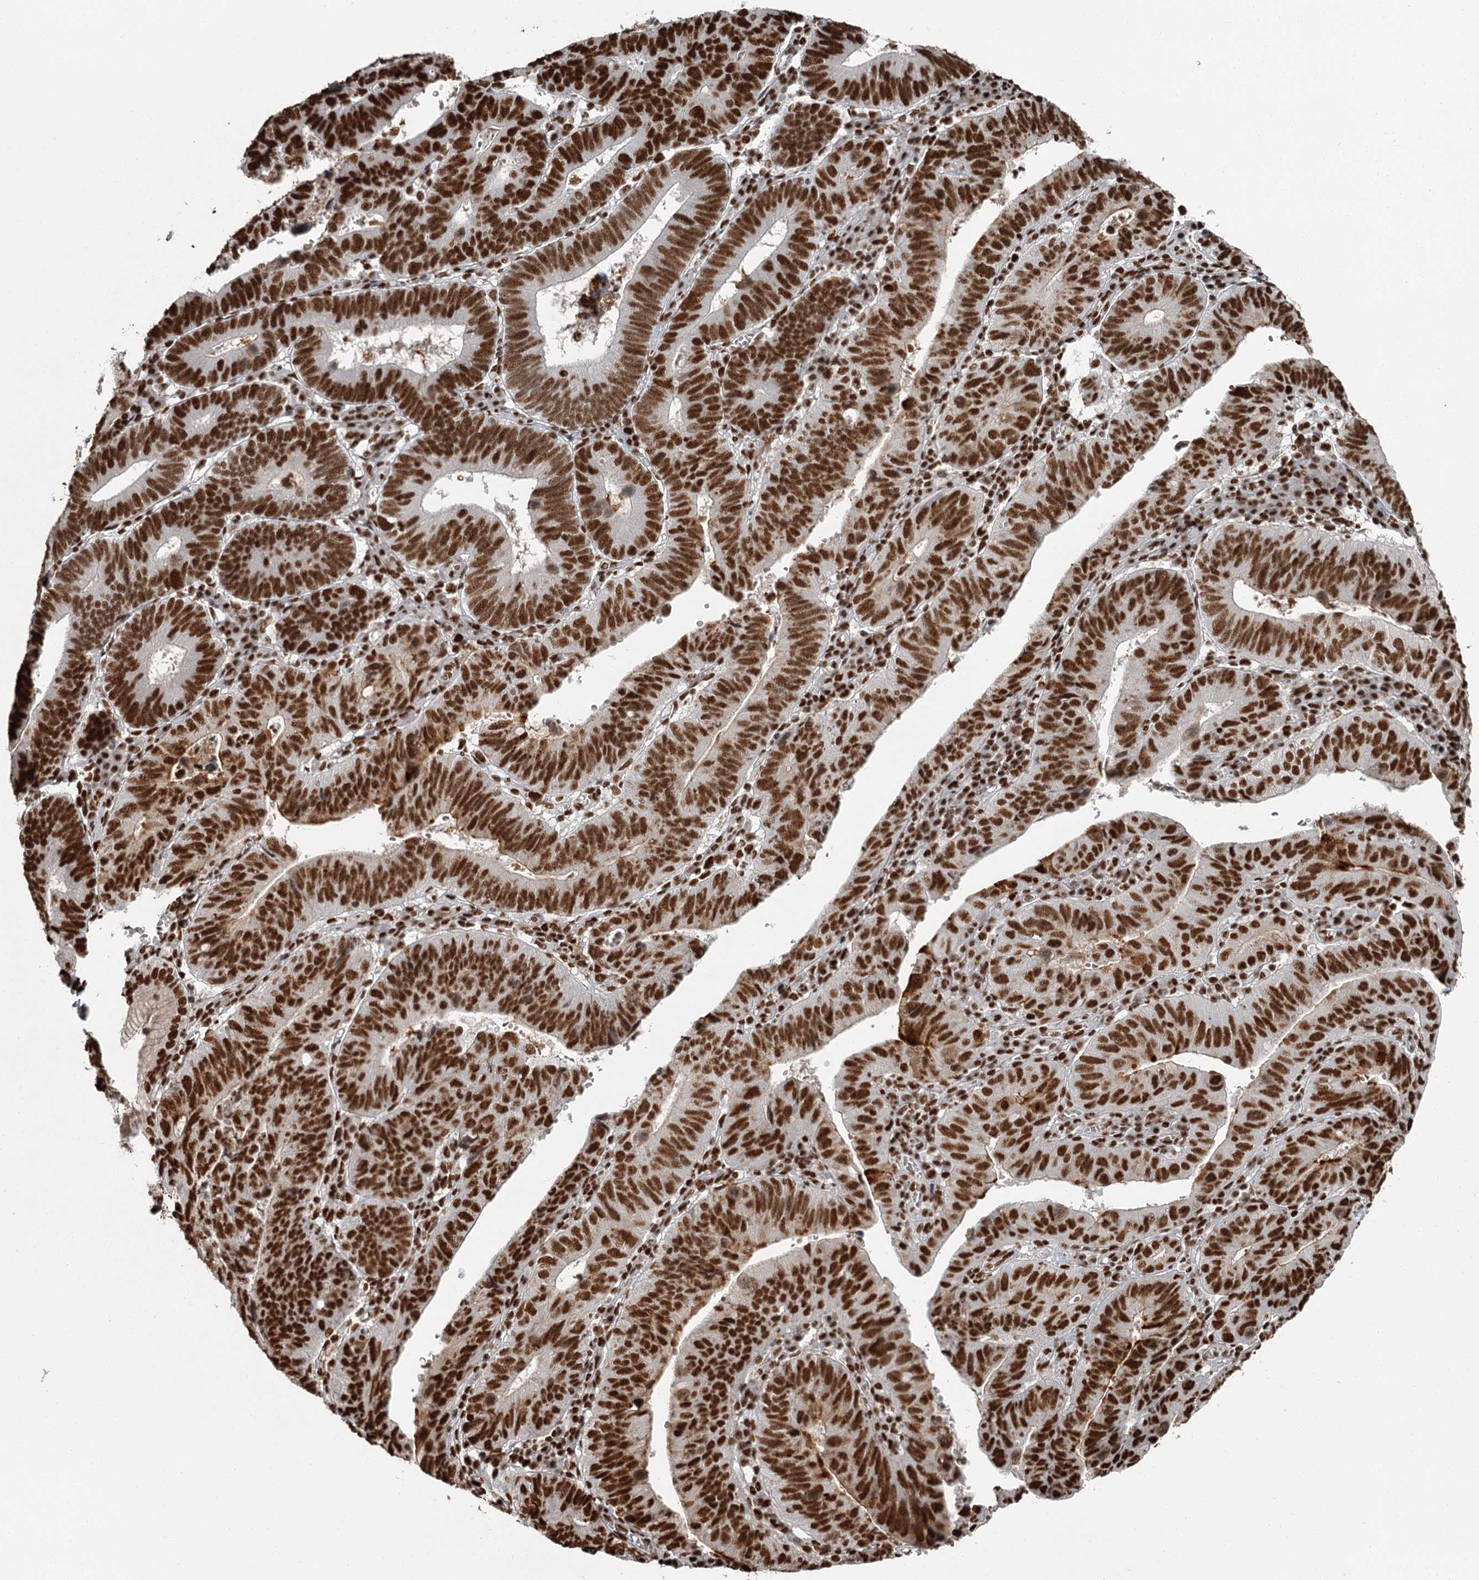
{"staining": {"intensity": "strong", "quantity": ">75%", "location": "nuclear"}, "tissue": "stomach cancer", "cell_type": "Tumor cells", "image_type": "cancer", "snomed": [{"axis": "morphology", "description": "Adenocarcinoma, NOS"}, {"axis": "topography", "description": "Stomach"}], "caption": "Stomach cancer stained with a brown dye demonstrates strong nuclear positive staining in about >75% of tumor cells.", "gene": "RBBP7", "patient": {"sex": "male", "age": 59}}